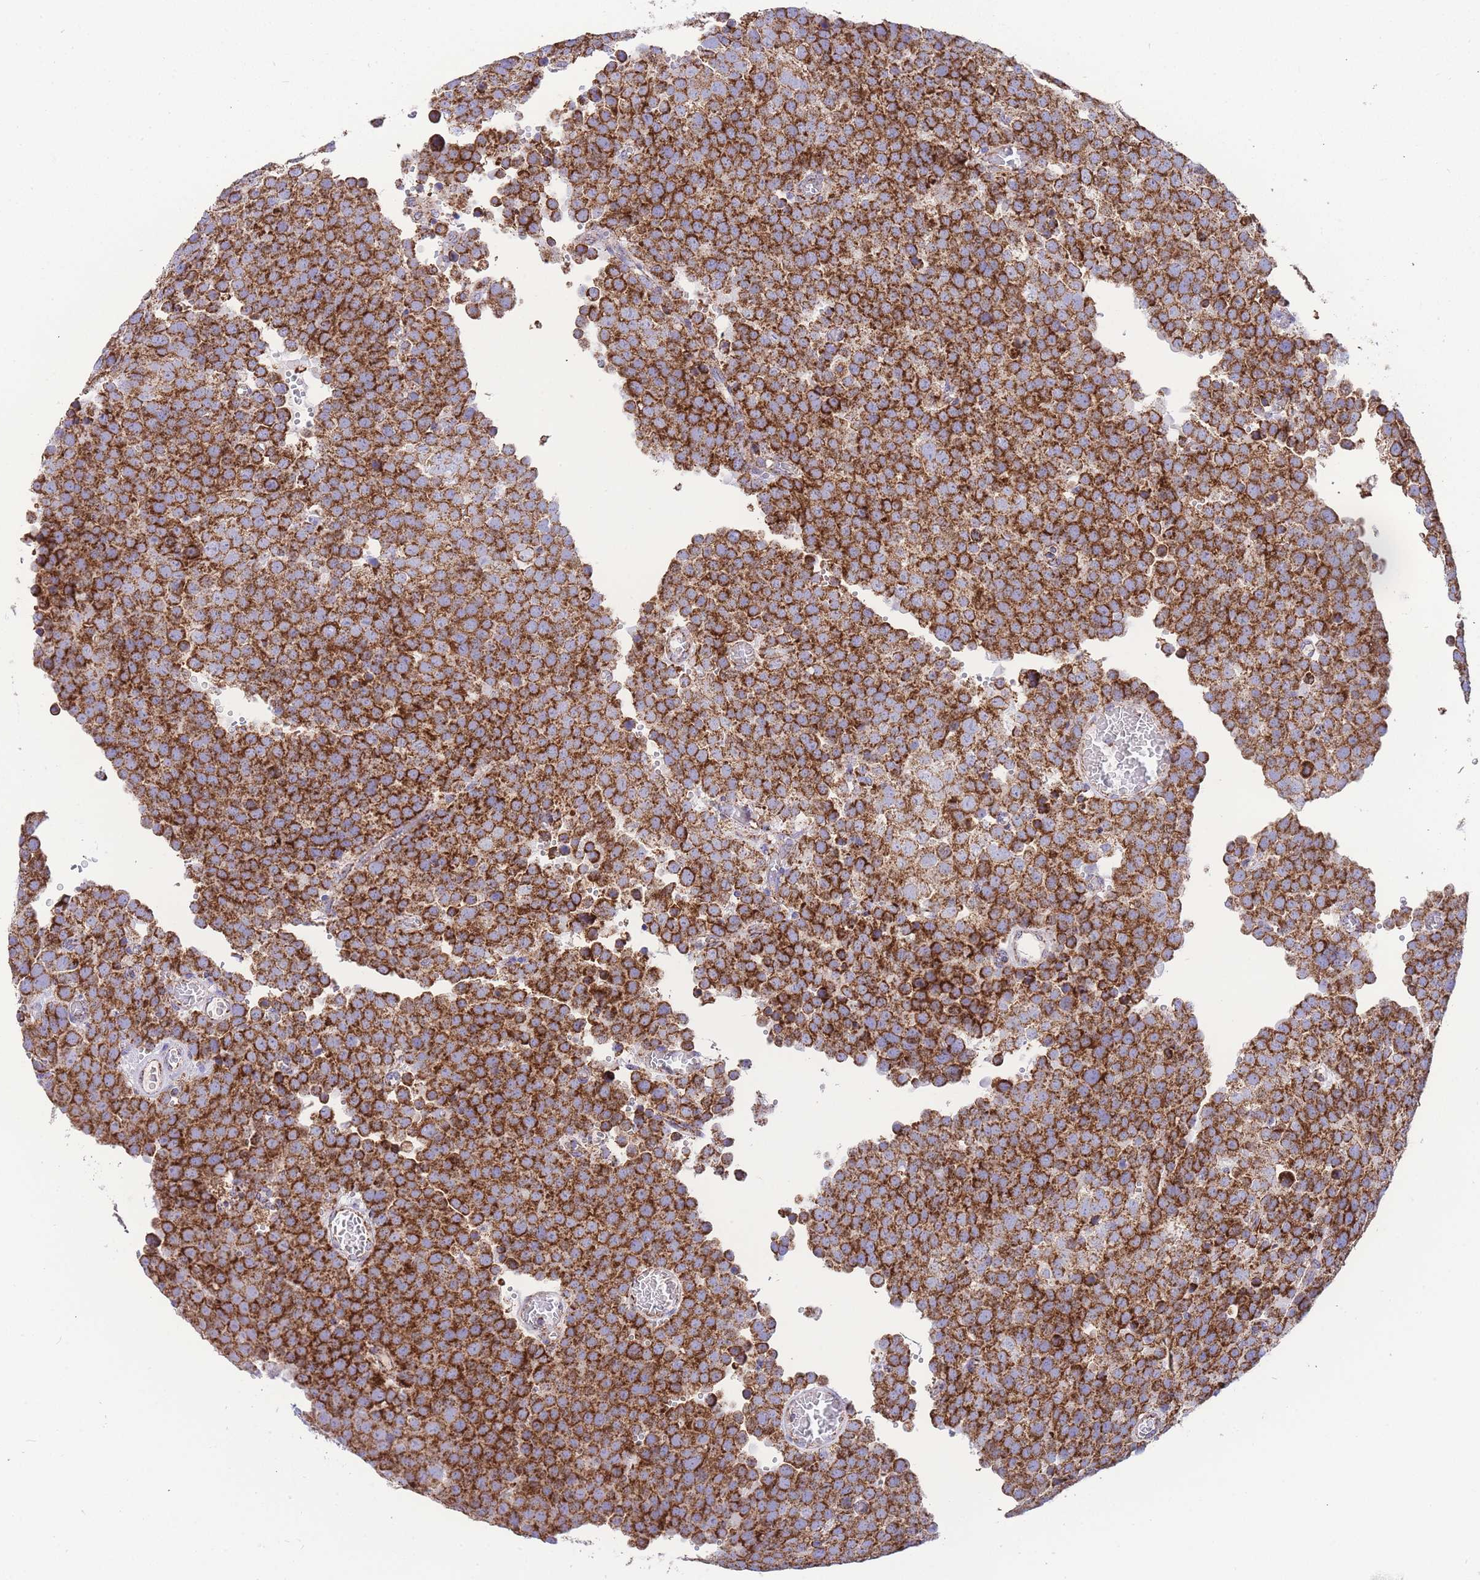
{"staining": {"intensity": "strong", "quantity": ">75%", "location": "cytoplasmic/membranous"}, "tissue": "testis cancer", "cell_type": "Tumor cells", "image_type": "cancer", "snomed": [{"axis": "morphology", "description": "Normal tissue, NOS"}, {"axis": "morphology", "description": "Seminoma, NOS"}, {"axis": "topography", "description": "Testis"}], "caption": "IHC histopathology image of neoplastic tissue: seminoma (testis) stained using immunohistochemistry demonstrates high levels of strong protein expression localized specifically in the cytoplasmic/membranous of tumor cells, appearing as a cytoplasmic/membranous brown color.", "gene": "GSTM1", "patient": {"sex": "male", "age": 71}}